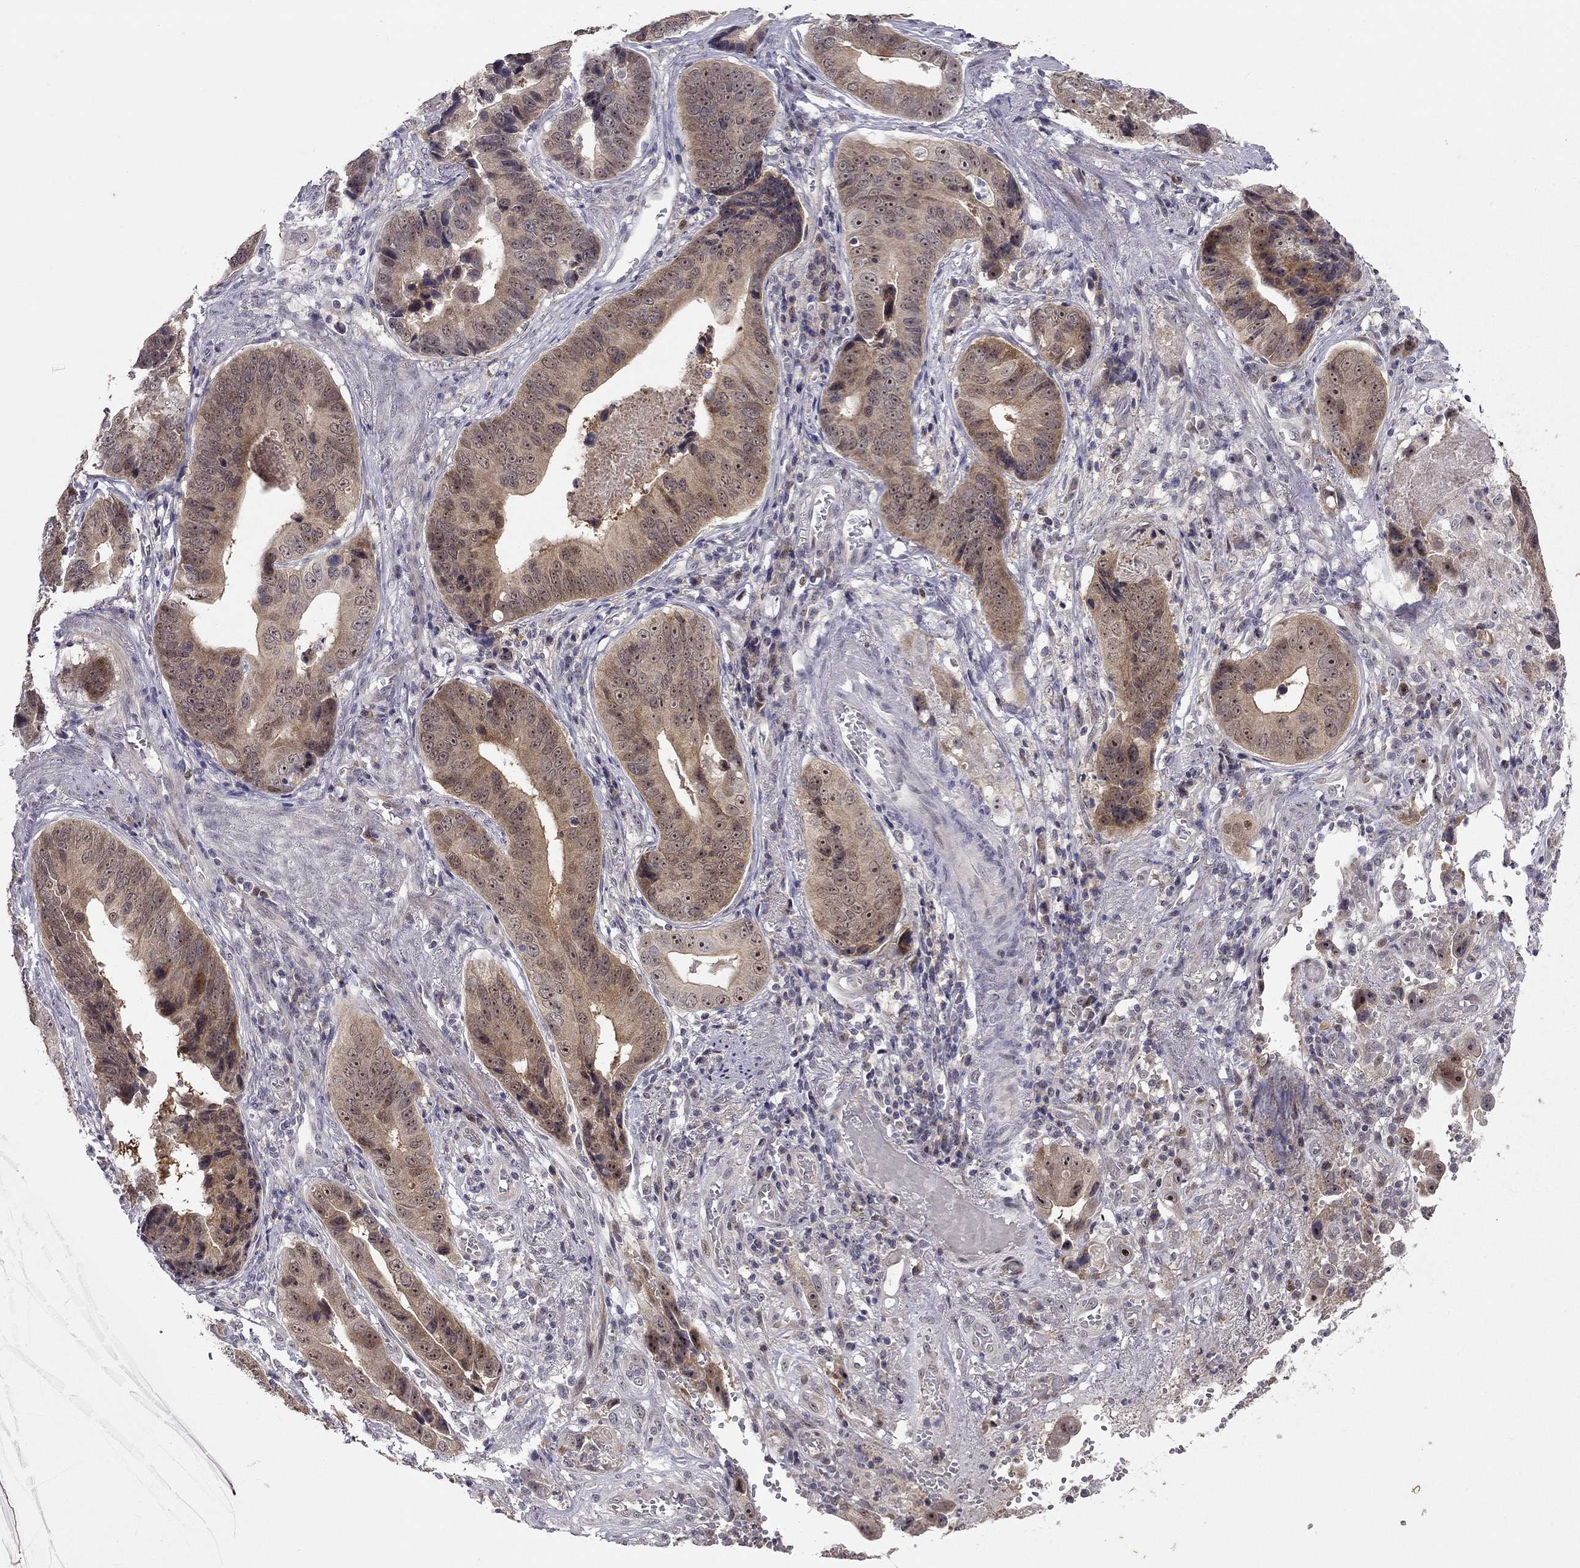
{"staining": {"intensity": "moderate", "quantity": "25%-75%", "location": "cytoplasmic/membranous,nuclear"}, "tissue": "stomach cancer", "cell_type": "Tumor cells", "image_type": "cancer", "snomed": [{"axis": "morphology", "description": "Adenocarcinoma, NOS"}, {"axis": "topography", "description": "Stomach"}], "caption": "An IHC image of tumor tissue is shown. Protein staining in brown shows moderate cytoplasmic/membranous and nuclear positivity in stomach cancer within tumor cells.", "gene": "STXBP6", "patient": {"sex": "male", "age": 84}}